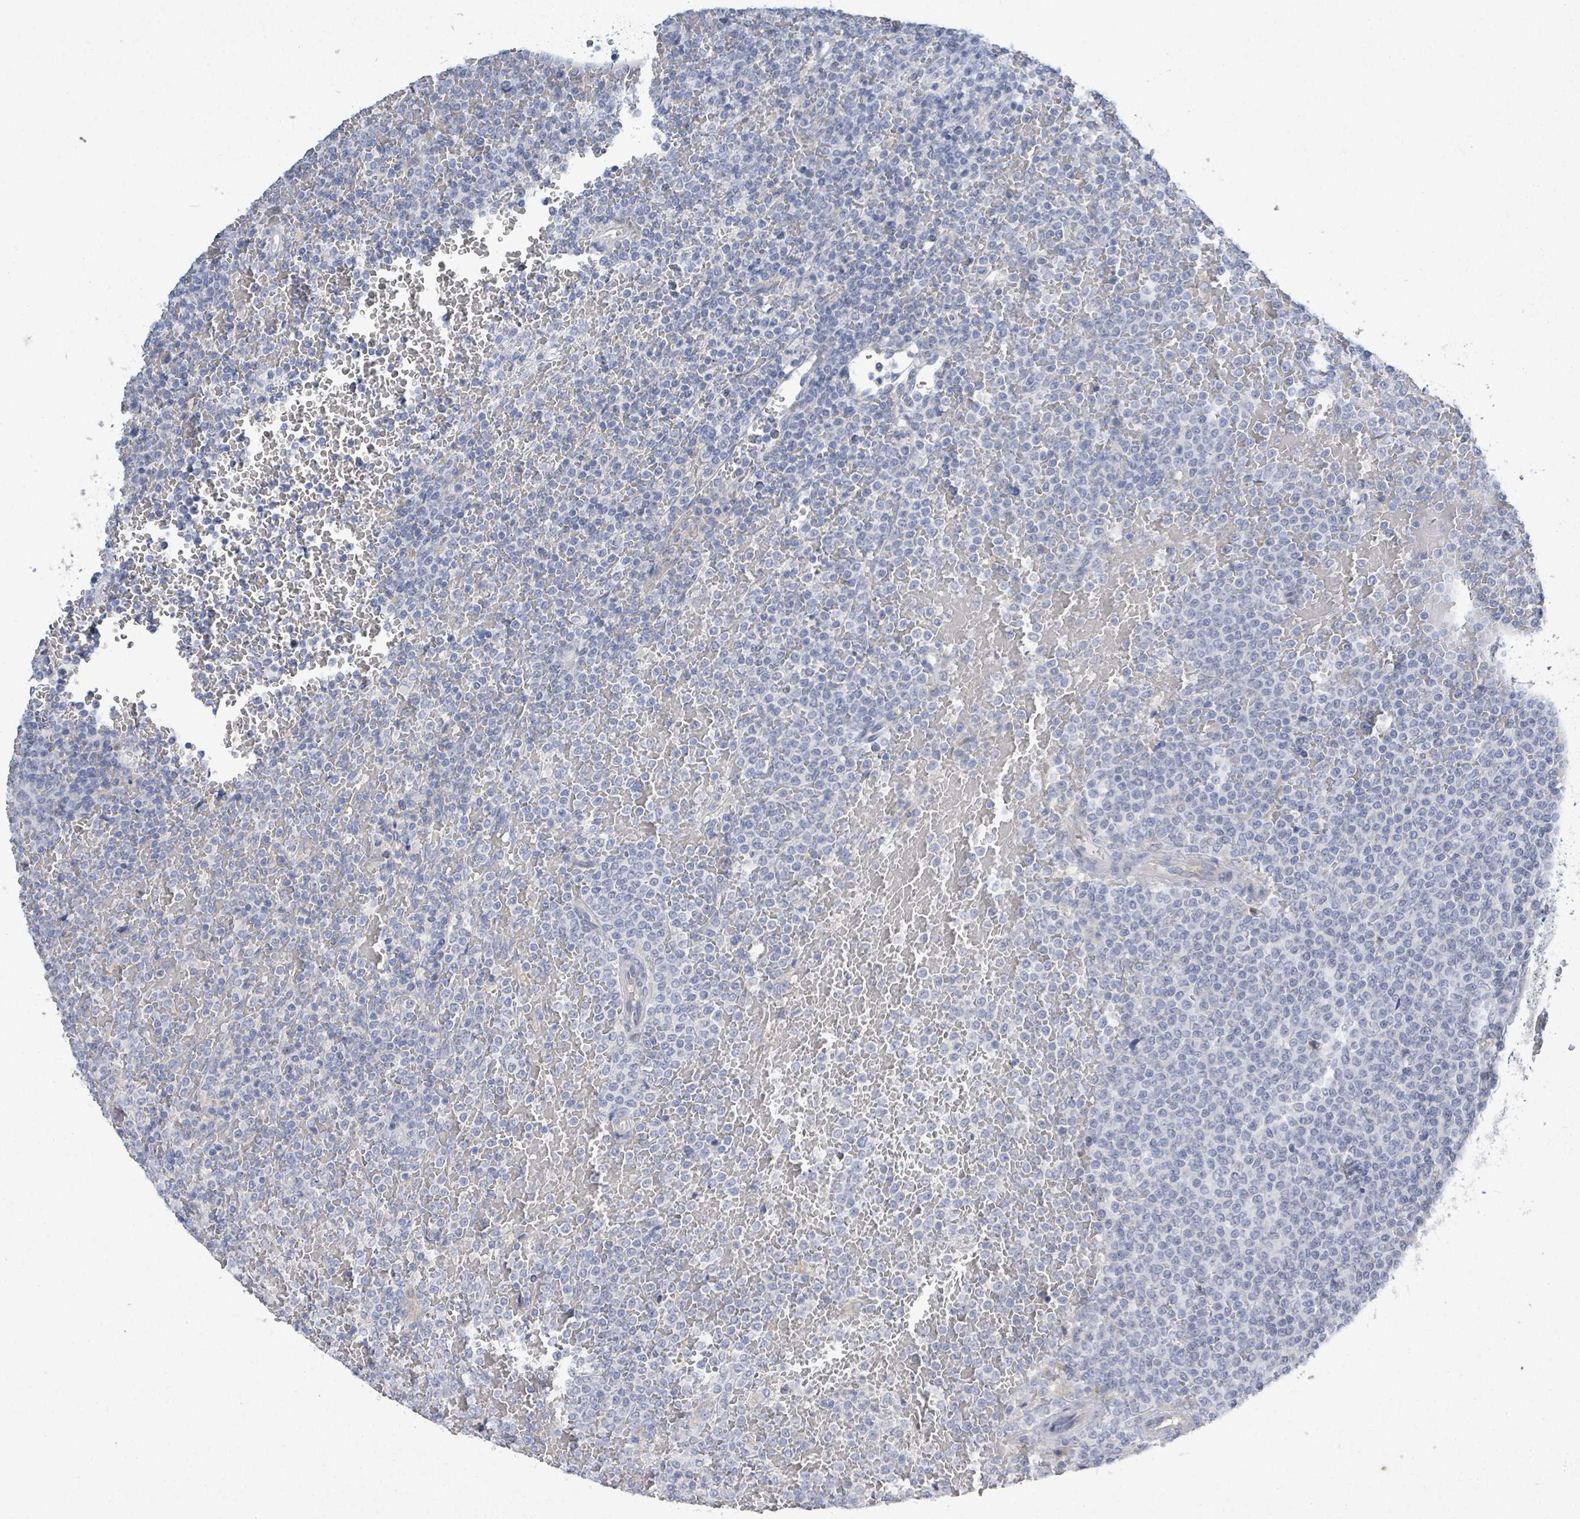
{"staining": {"intensity": "negative", "quantity": "none", "location": "none"}, "tissue": "lymphoma", "cell_type": "Tumor cells", "image_type": "cancer", "snomed": [{"axis": "morphology", "description": "Malignant lymphoma, non-Hodgkin's type, Low grade"}, {"axis": "topography", "description": "Spleen"}], "caption": "A high-resolution histopathology image shows immunohistochemistry staining of lymphoma, which displays no significant positivity in tumor cells.", "gene": "SIRPB1", "patient": {"sex": "male", "age": 60}}